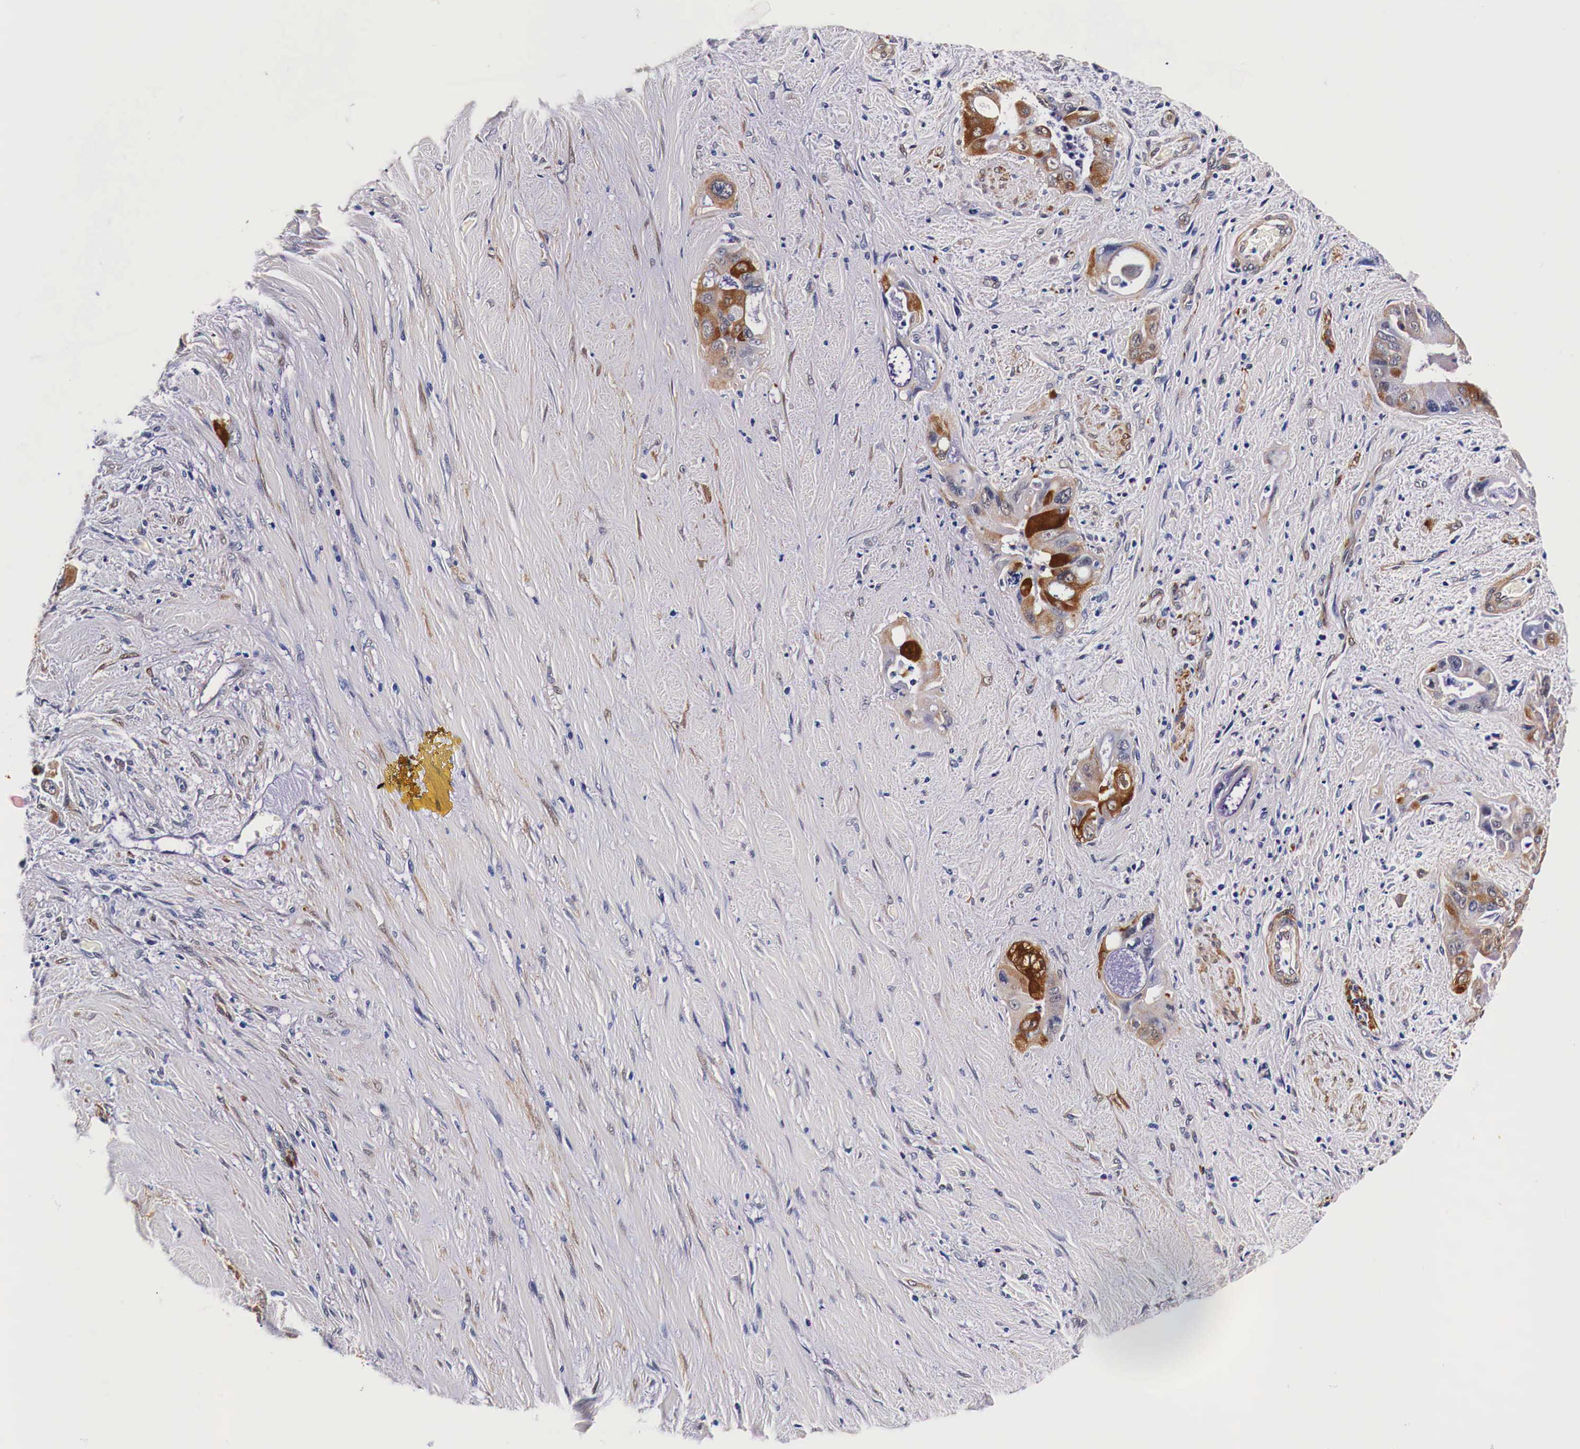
{"staining": {"intensity": "strong", "quantity": "25%-75%", "location": "cytoplasmic/membranous"}, "tissue": "pancreatic cancer", "cell_type": "Tumor cells", "image_type": "cancer", "snomed": [{"axis": "morphology", "description": "Adenocarcinoma, NOS"}, {"axis": "topography", "description": "Pancreas"}], "caption": "Pancreatic cancer stained for a protein (brown) reveals strong cytoplasmic/membranous positive positivity in about 25%-75% of tumor cells.", "gene": "HSPB1", "patient": {"sex": "male", "age": 77}}